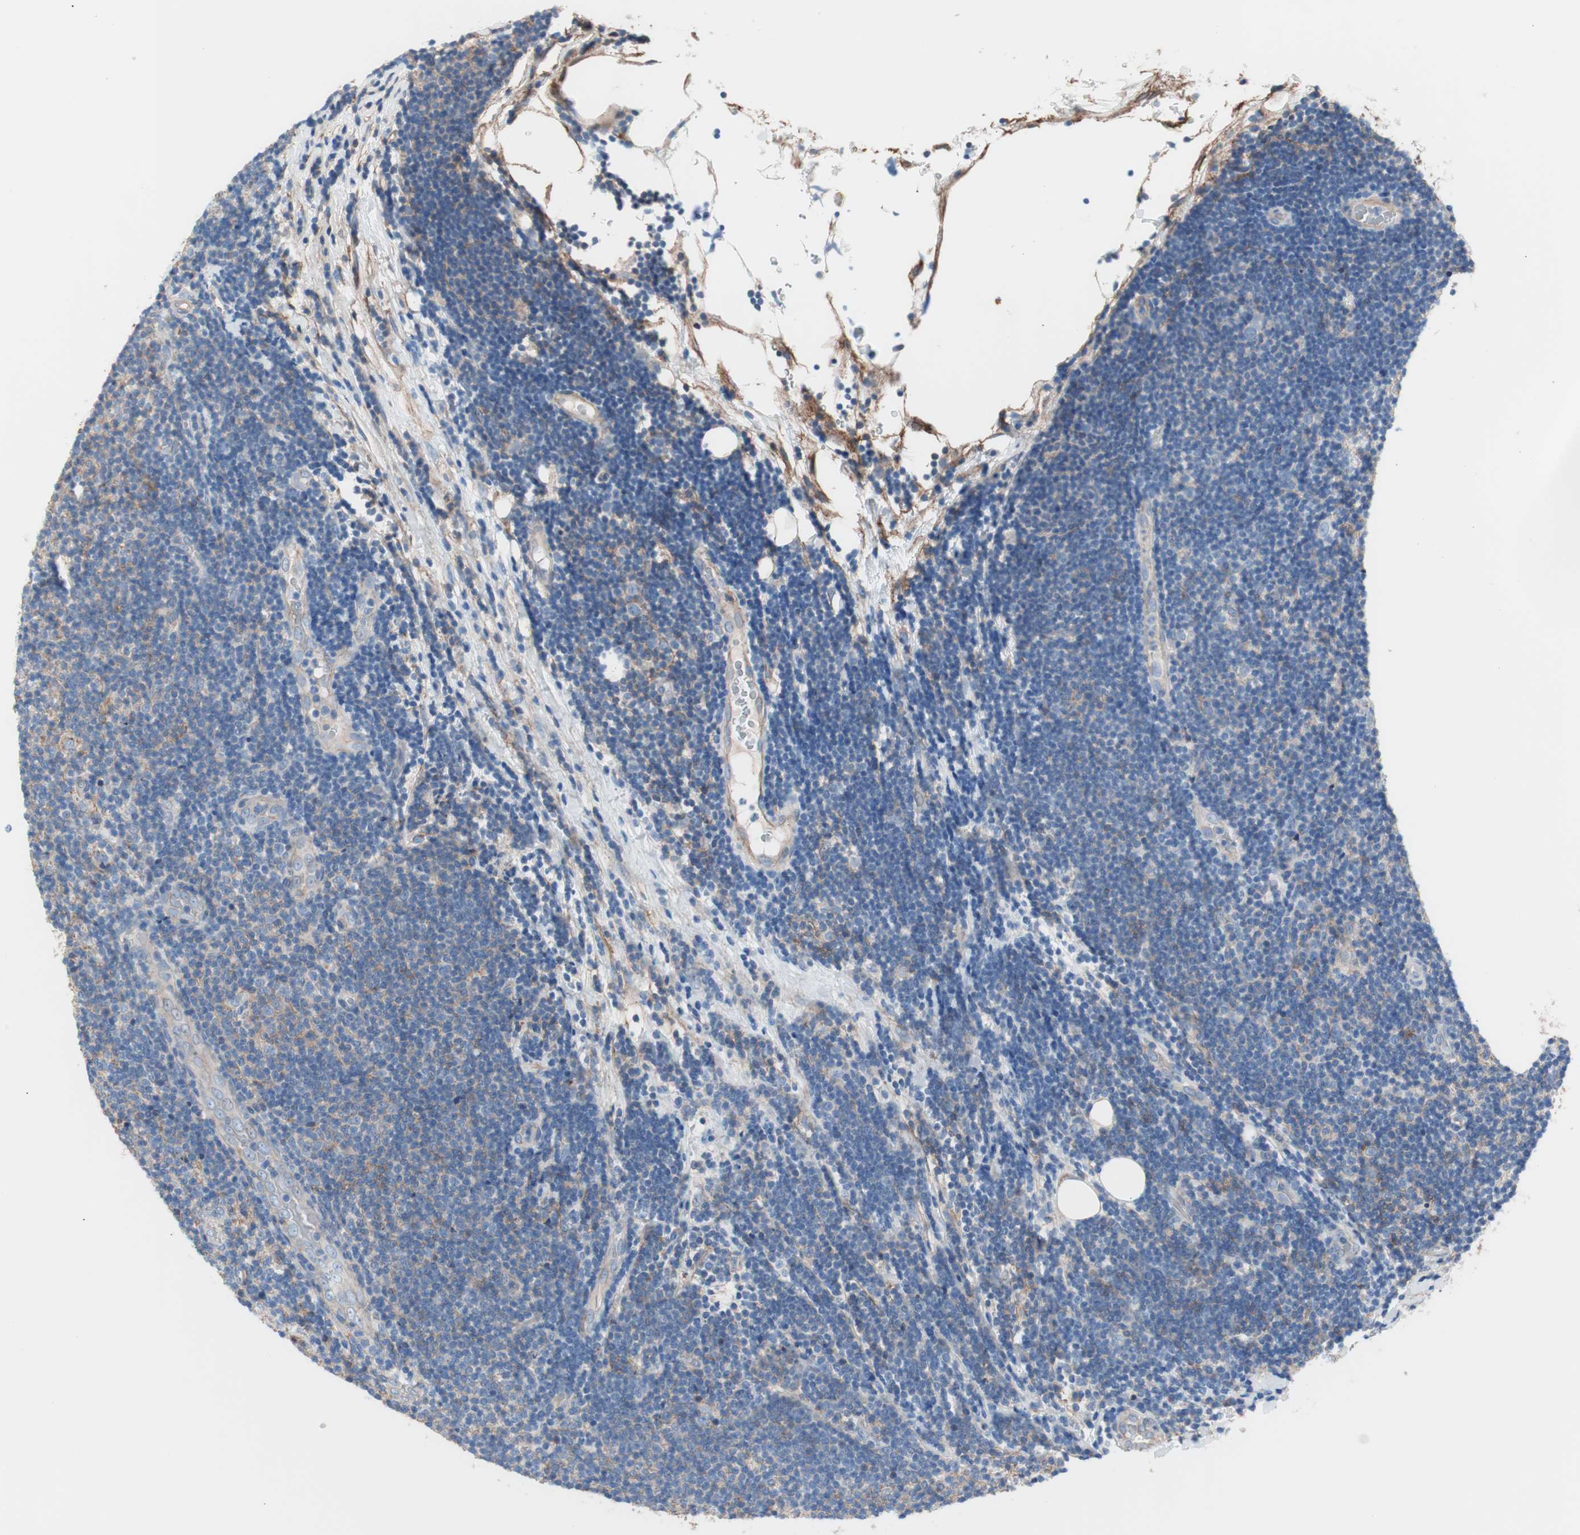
{"staining": {"intensity": "negative", "quantity": "none", "location": "none"}, "tissue": "lymphoma", "cell_type": "Tumor cells", "image_type": "cancer", "snomed": [{"axis": "morphology", "description": "Malignant lymphoma, non-Hodgkin's type, Low grade"}, {"axis": "topography", "description": "Lymph node"}], "caption": "Lymphoma was stained to show a protein in brown. There is no significant positivity in tumor cells.", "gene": "CD81", "patient": {"sex": "male", "age": 83}}